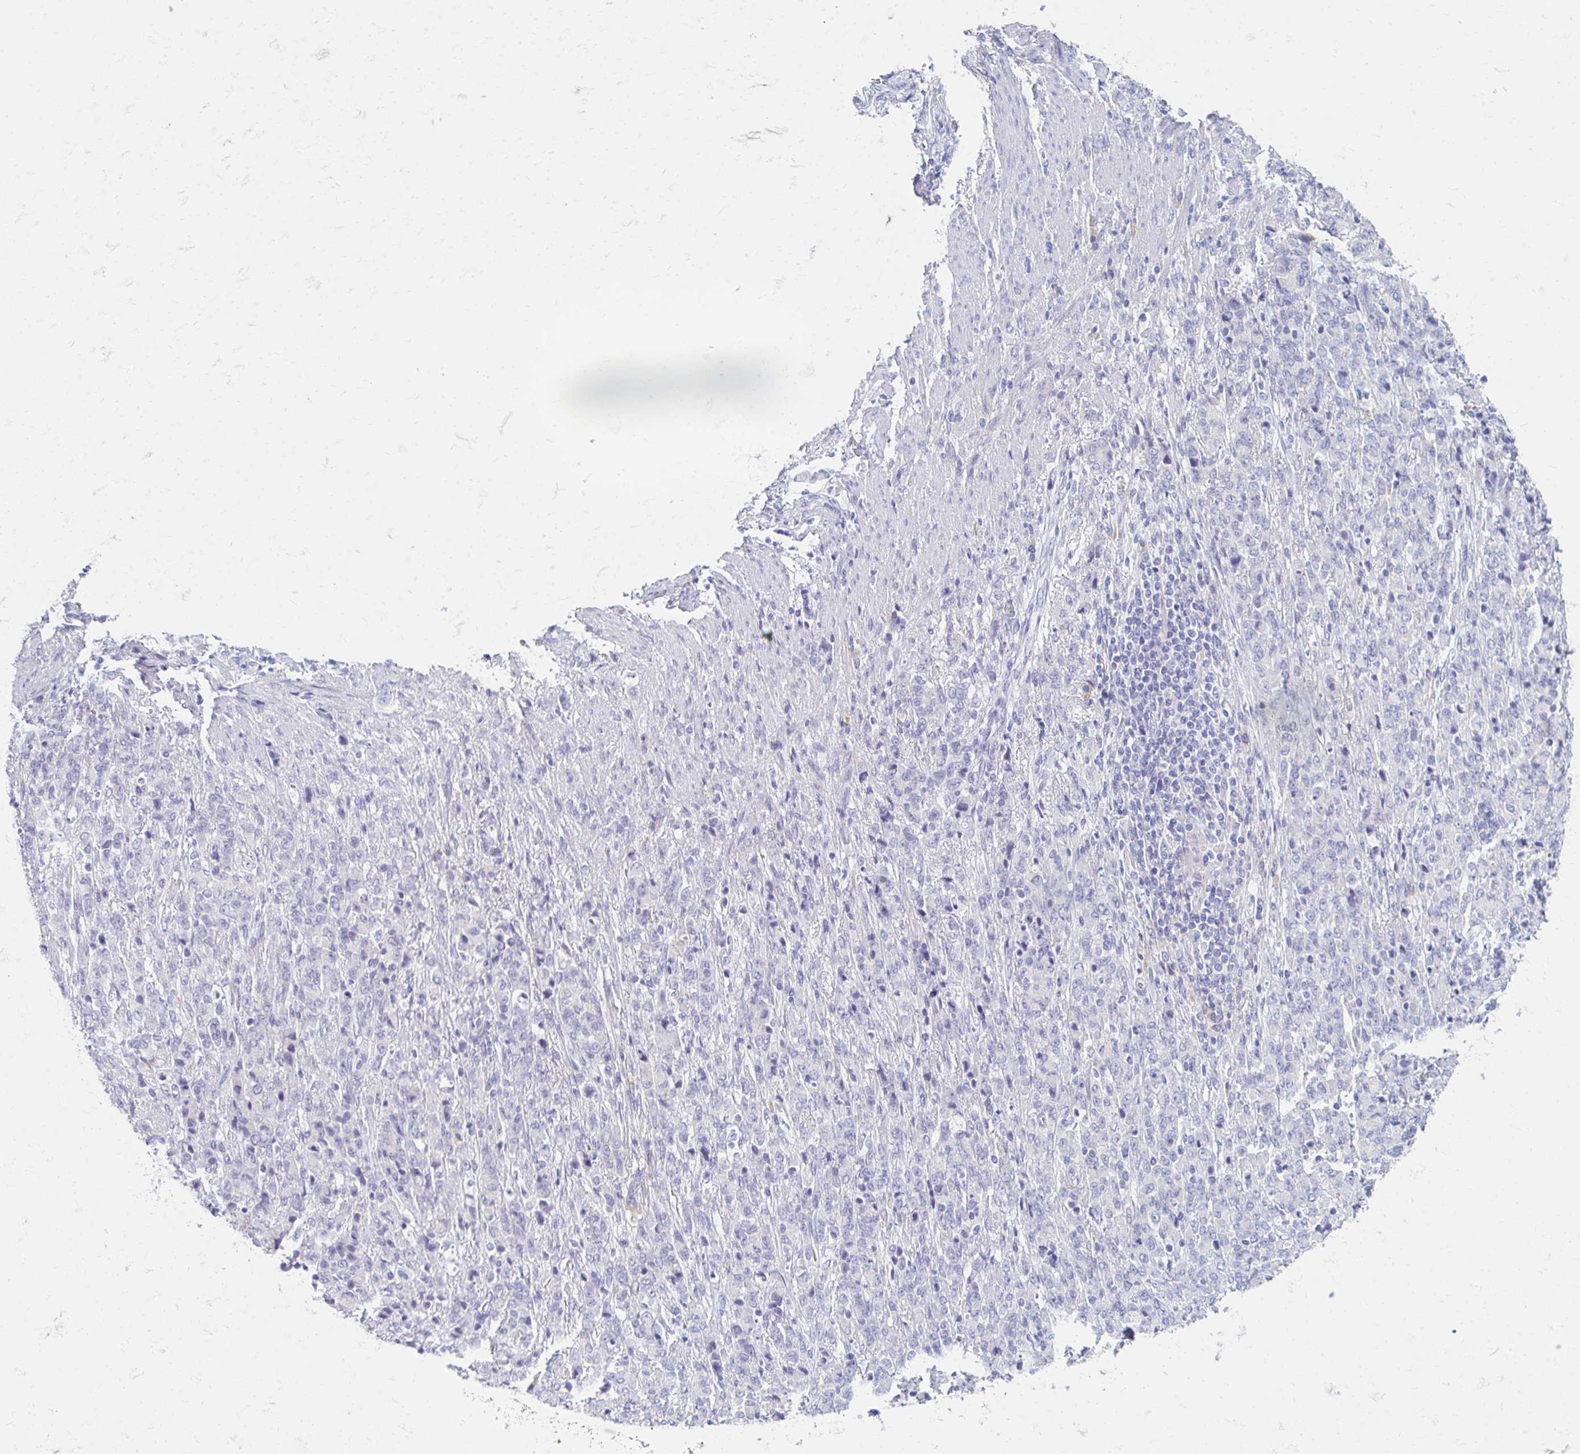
{"staining": {"intensity": "negative", "quantity": "none", "location": "none"}, "tissue": "stomach cancer", "cell_type": "Tumor cells", "image_type": "cancer", "snomed": [{"axis": "morphology", "description": "Adenocarcinoma, NOS"}, {"axis": "topography", "description": "Stomach"}], "caption": "This image is of stomach adenocarcinoma stained with immunohistochemistry (IHC) to label a protein in brown with the nuclei are counter-stained blue. There is no staining in tumor cells.", "gene": "MYLK2", "patient": {"sex": "female", "age": 79}}